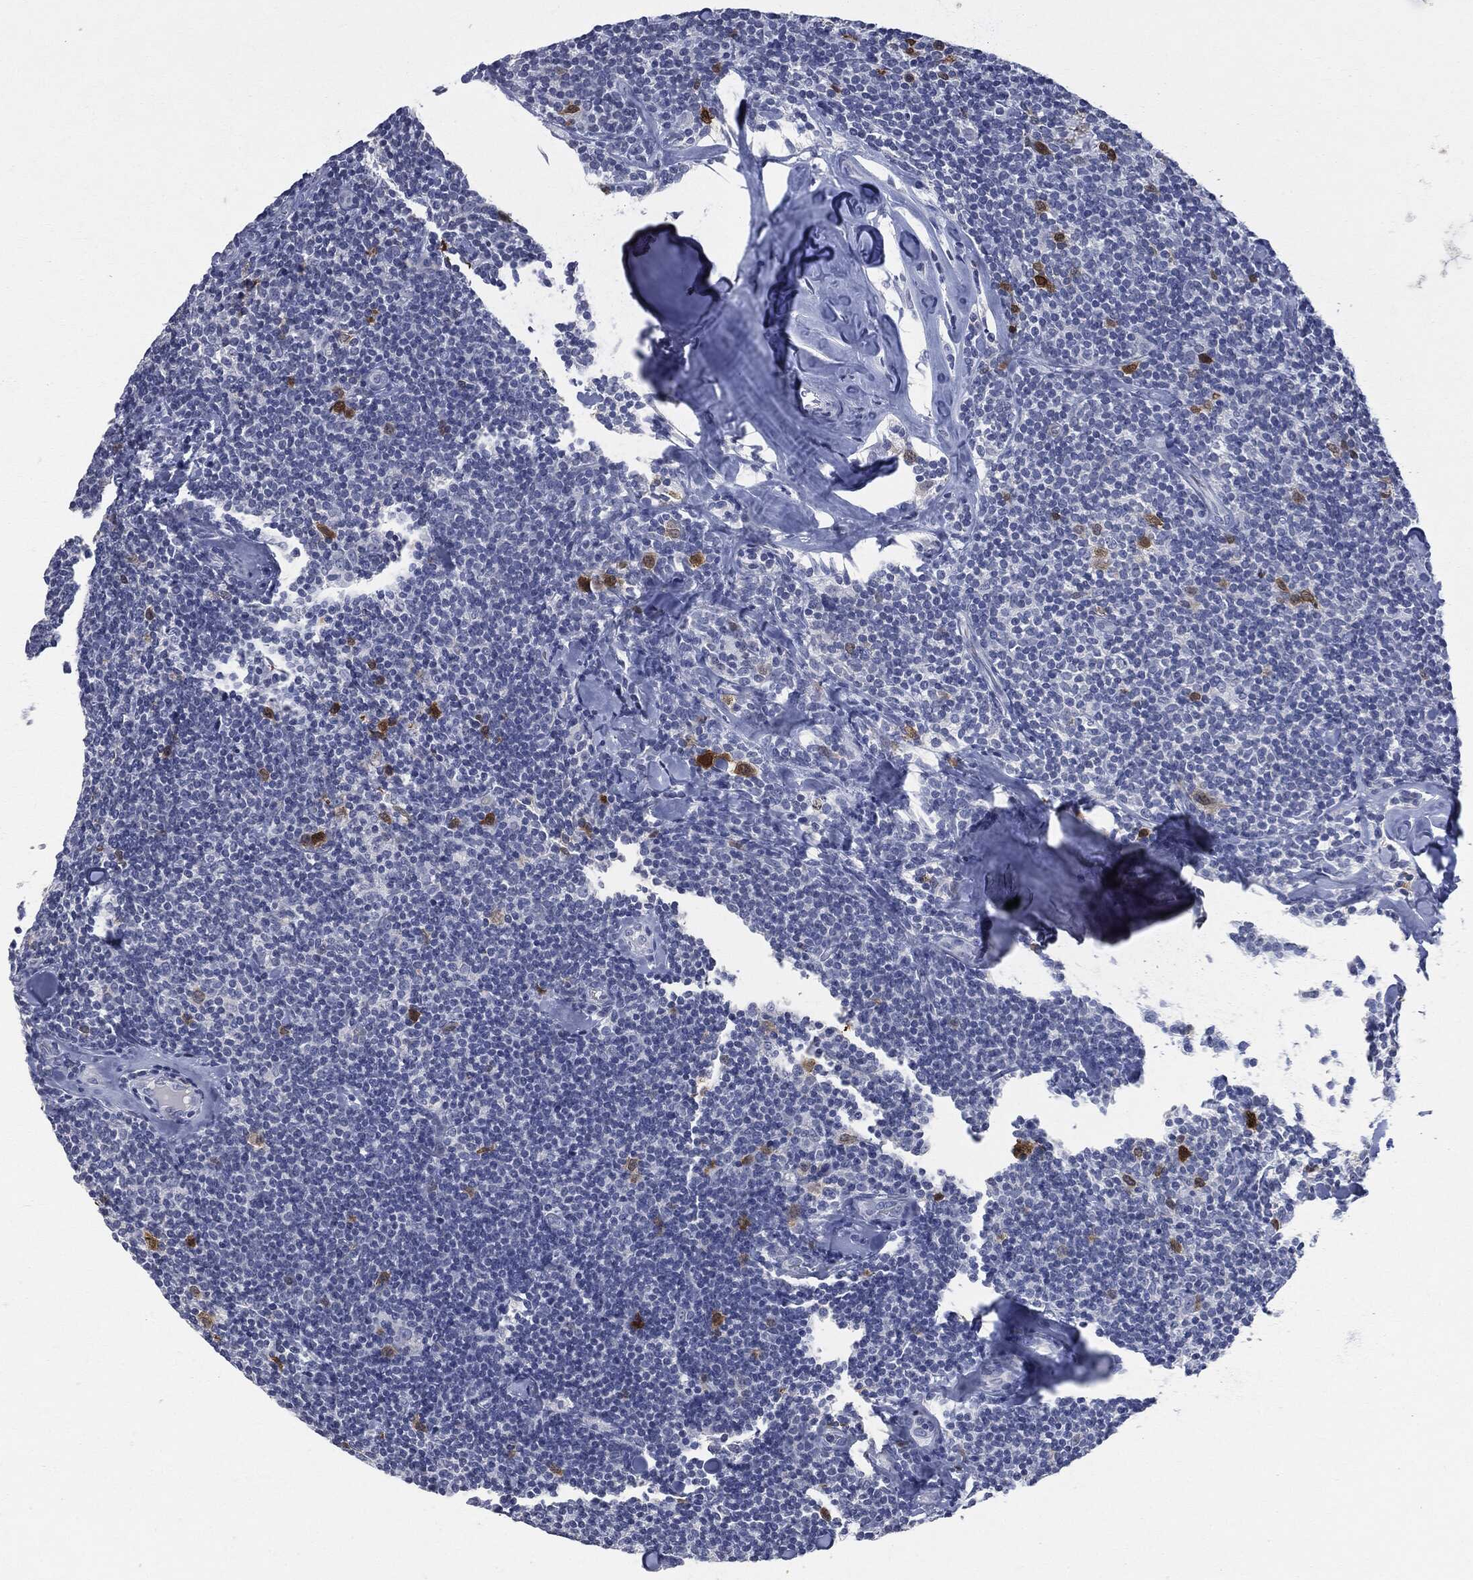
{"staining": {"intensity": "strong", "quantity": "<25%", "location": "cytoplasmic/membranous"}, "tissue": "lymphoma", "cell_type": "Tumor cells", "image_type": "cancer", "snomed": [{"axis": "morphology", "description": "Malignant lymphoma, non-Hodgkin's type, Low grade"}, {"axis": "topography", "description": "Lymph node"}], "caption": "This image reveals immunohistochemistry staining of human malignant lymphoma, non-Hodgkin's type (low-grade), with medium strong cytoplasmic/membranous positivity in approximately <25% of tumor cells.", "gene": "UBE2C", "patient": {"sex": "female", "age": 56}}